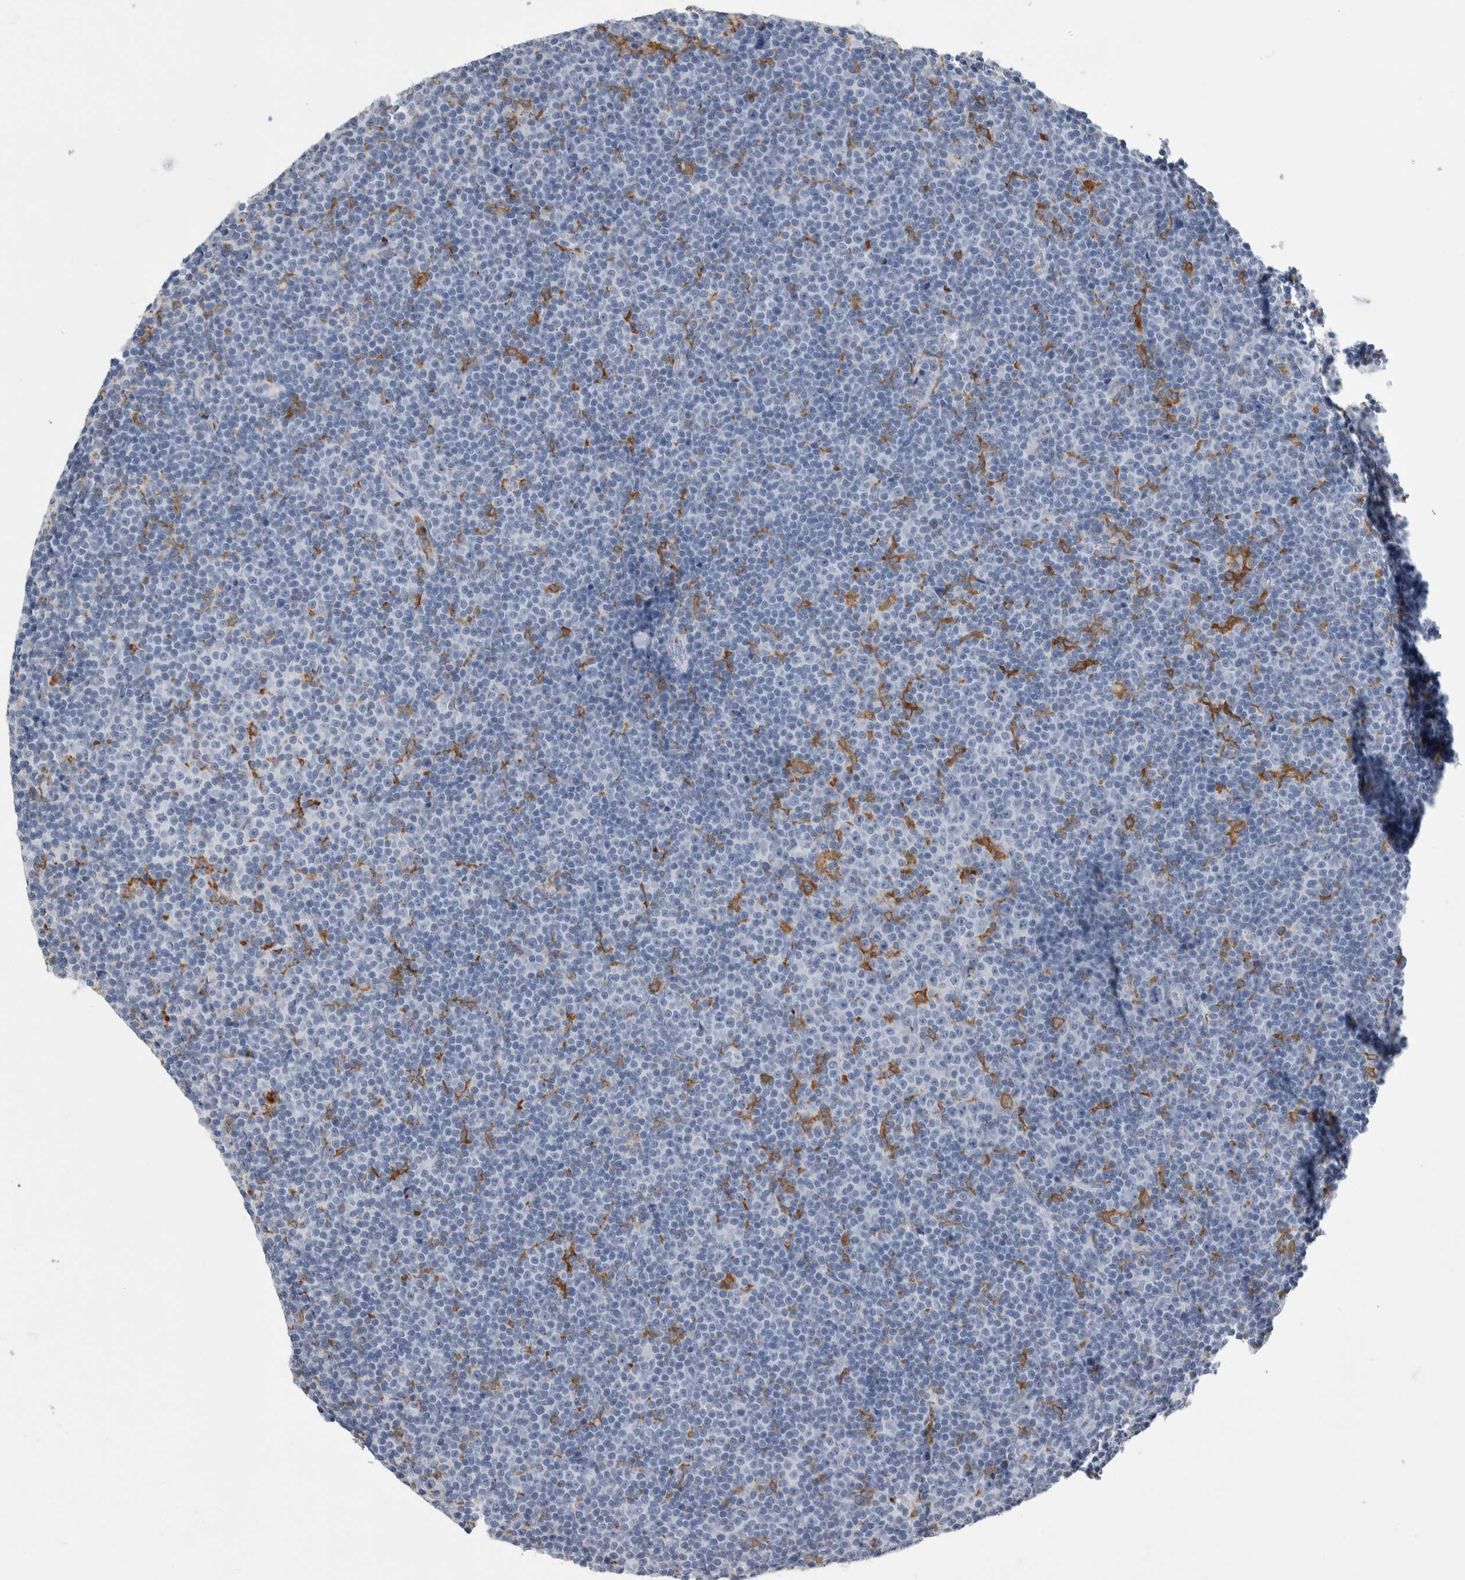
{"staining": {"intensity": "negative", "quantity": "none", "location": "none"}, "tissue": "lymphoma", "cell_type": "Tumor cells", "image_type": "cancer", "snomed": [{"axis": "morphology", "description": "Malignant lymphoma, non-Hodgkin's type, Low grade"}, {"axis": "topography", "description": "Lymph node"}], "caption": "A micrograph of lymphoma stained for a protein reveals no brown staining in tumor cells.", "gene": "SKAP2", "patient": {"sex": "female", "age": 67}}